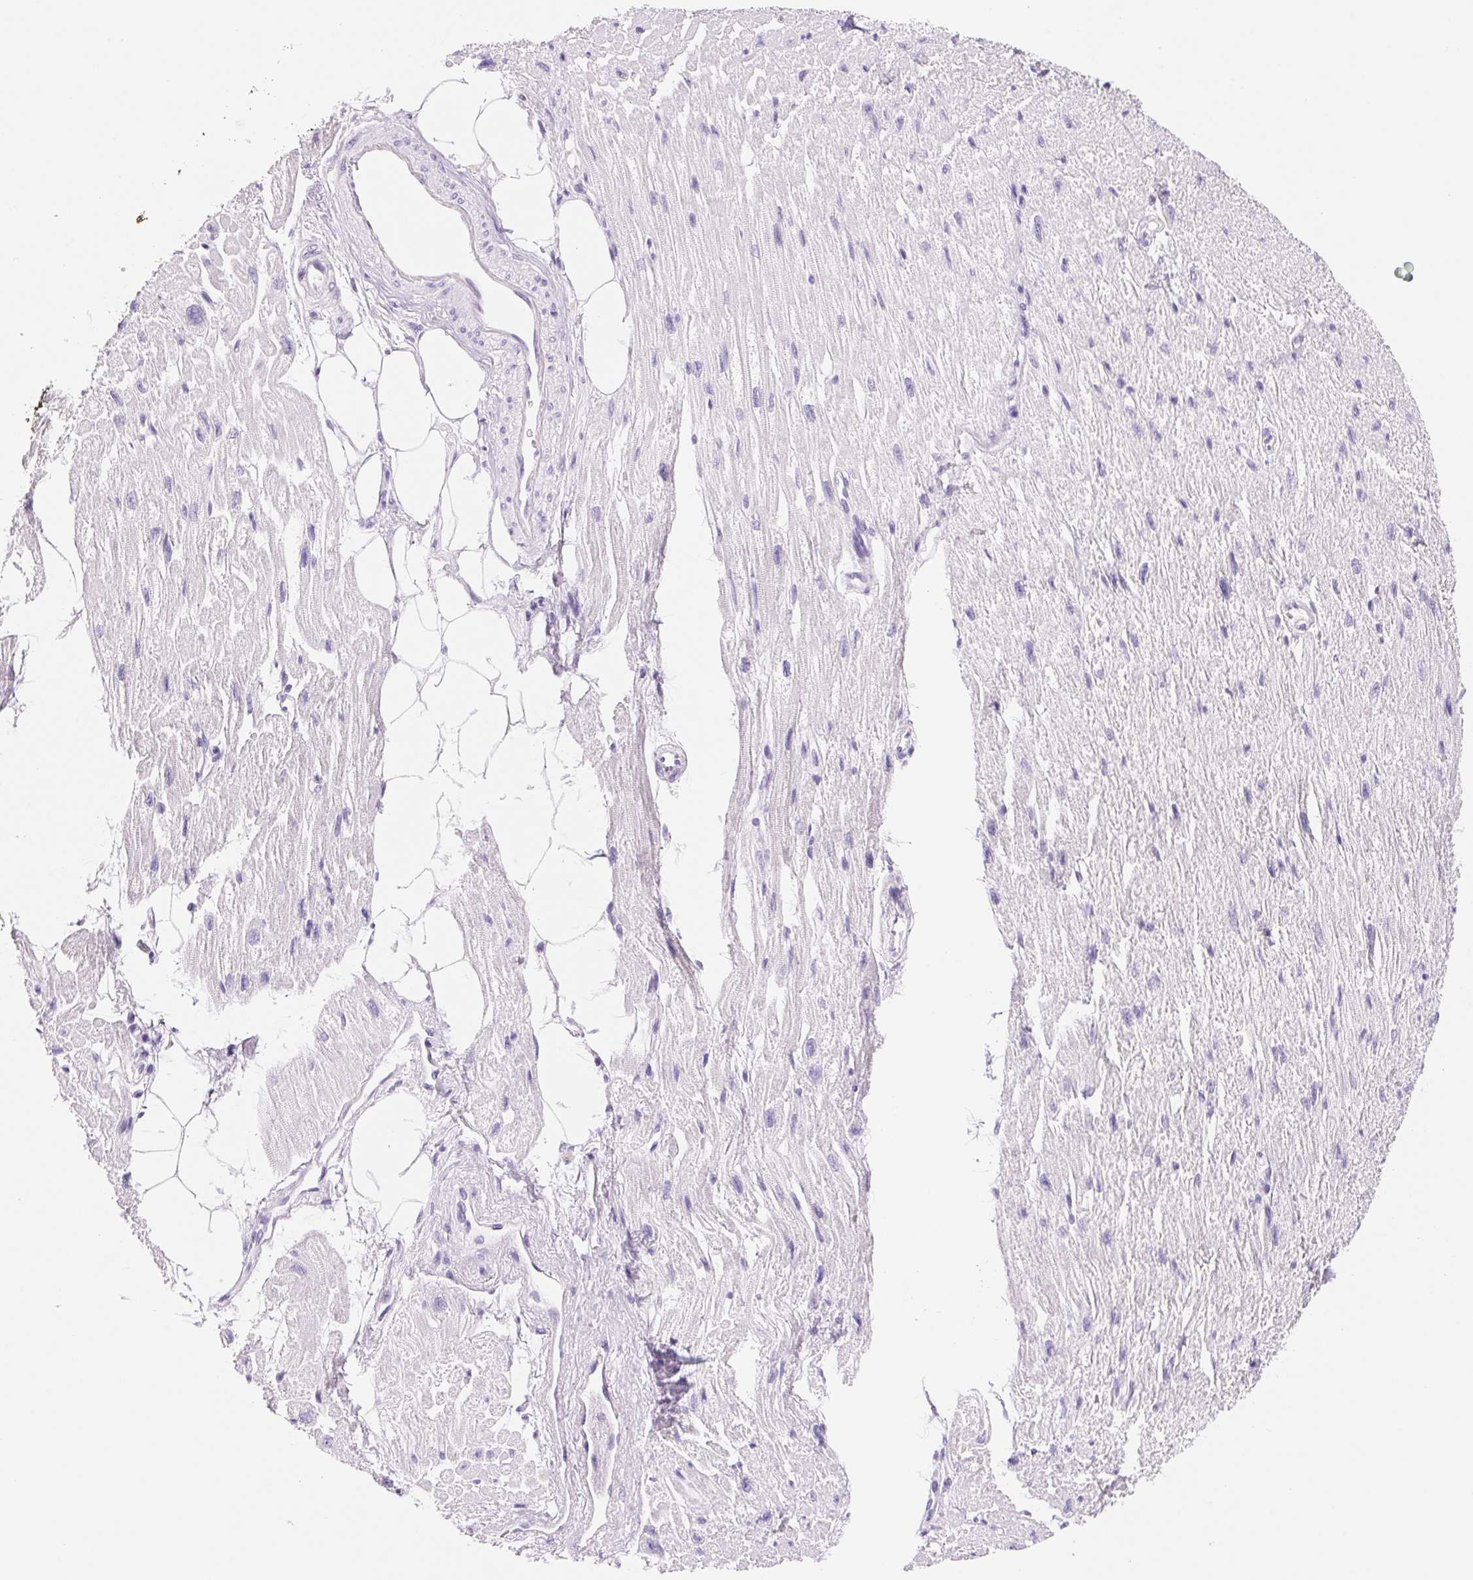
{"staining": {"intensity": "negative", "quantity": "none", "location": "none"}, "tissue": "heart muscle", "cell_type": "Cardiomyocytes", "image_type": "normal", "snomed": [{"axis": "morphology", "description": "Normal tissue, NOS"}, {"axis": "topography", "description": "Heart"}], "caption": "An IHC histopathology image of benign heart muscle is shown. There is no staining in cardiomyocytes of heart muscle.", "gene": "ASGR2", "patient": {"sex": "female", "age": 62}}